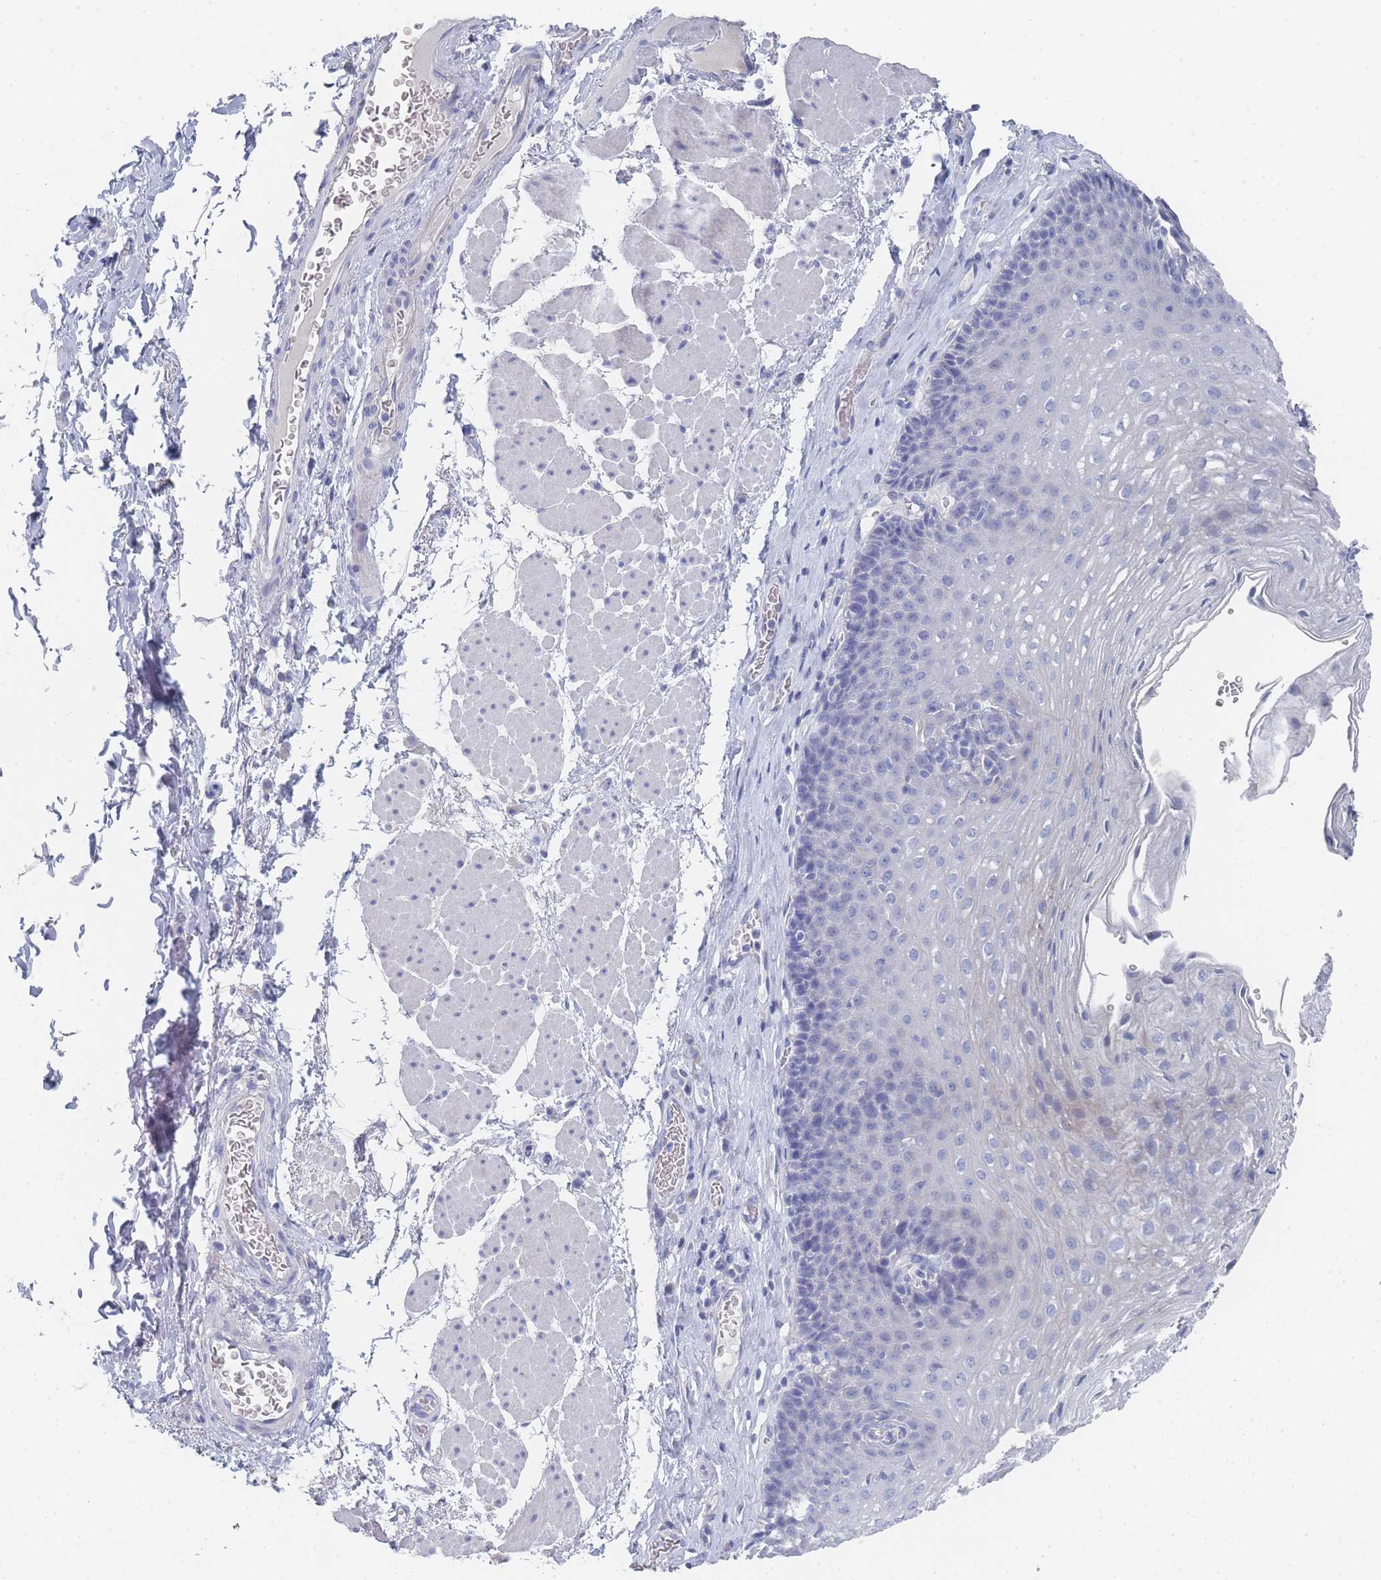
{"staining": {"intensity": "negative", "quantity": "none", "location": "none"}, "tissue": "esophagus", "cell_type": "Squamous epithelial cells", "image_type": "normal", "snomed": [{"axis": "morphology", "description": "Normal tissue, NOS"}, {"axis": "topography", "description": "Esophagus"}], "caption": "A histopathology image of esophagus stained for a protein displays no brown staining in squamous epithelial cells.", "gene": "ACAD11", "patient": {"sex": "female", "age": 66}}